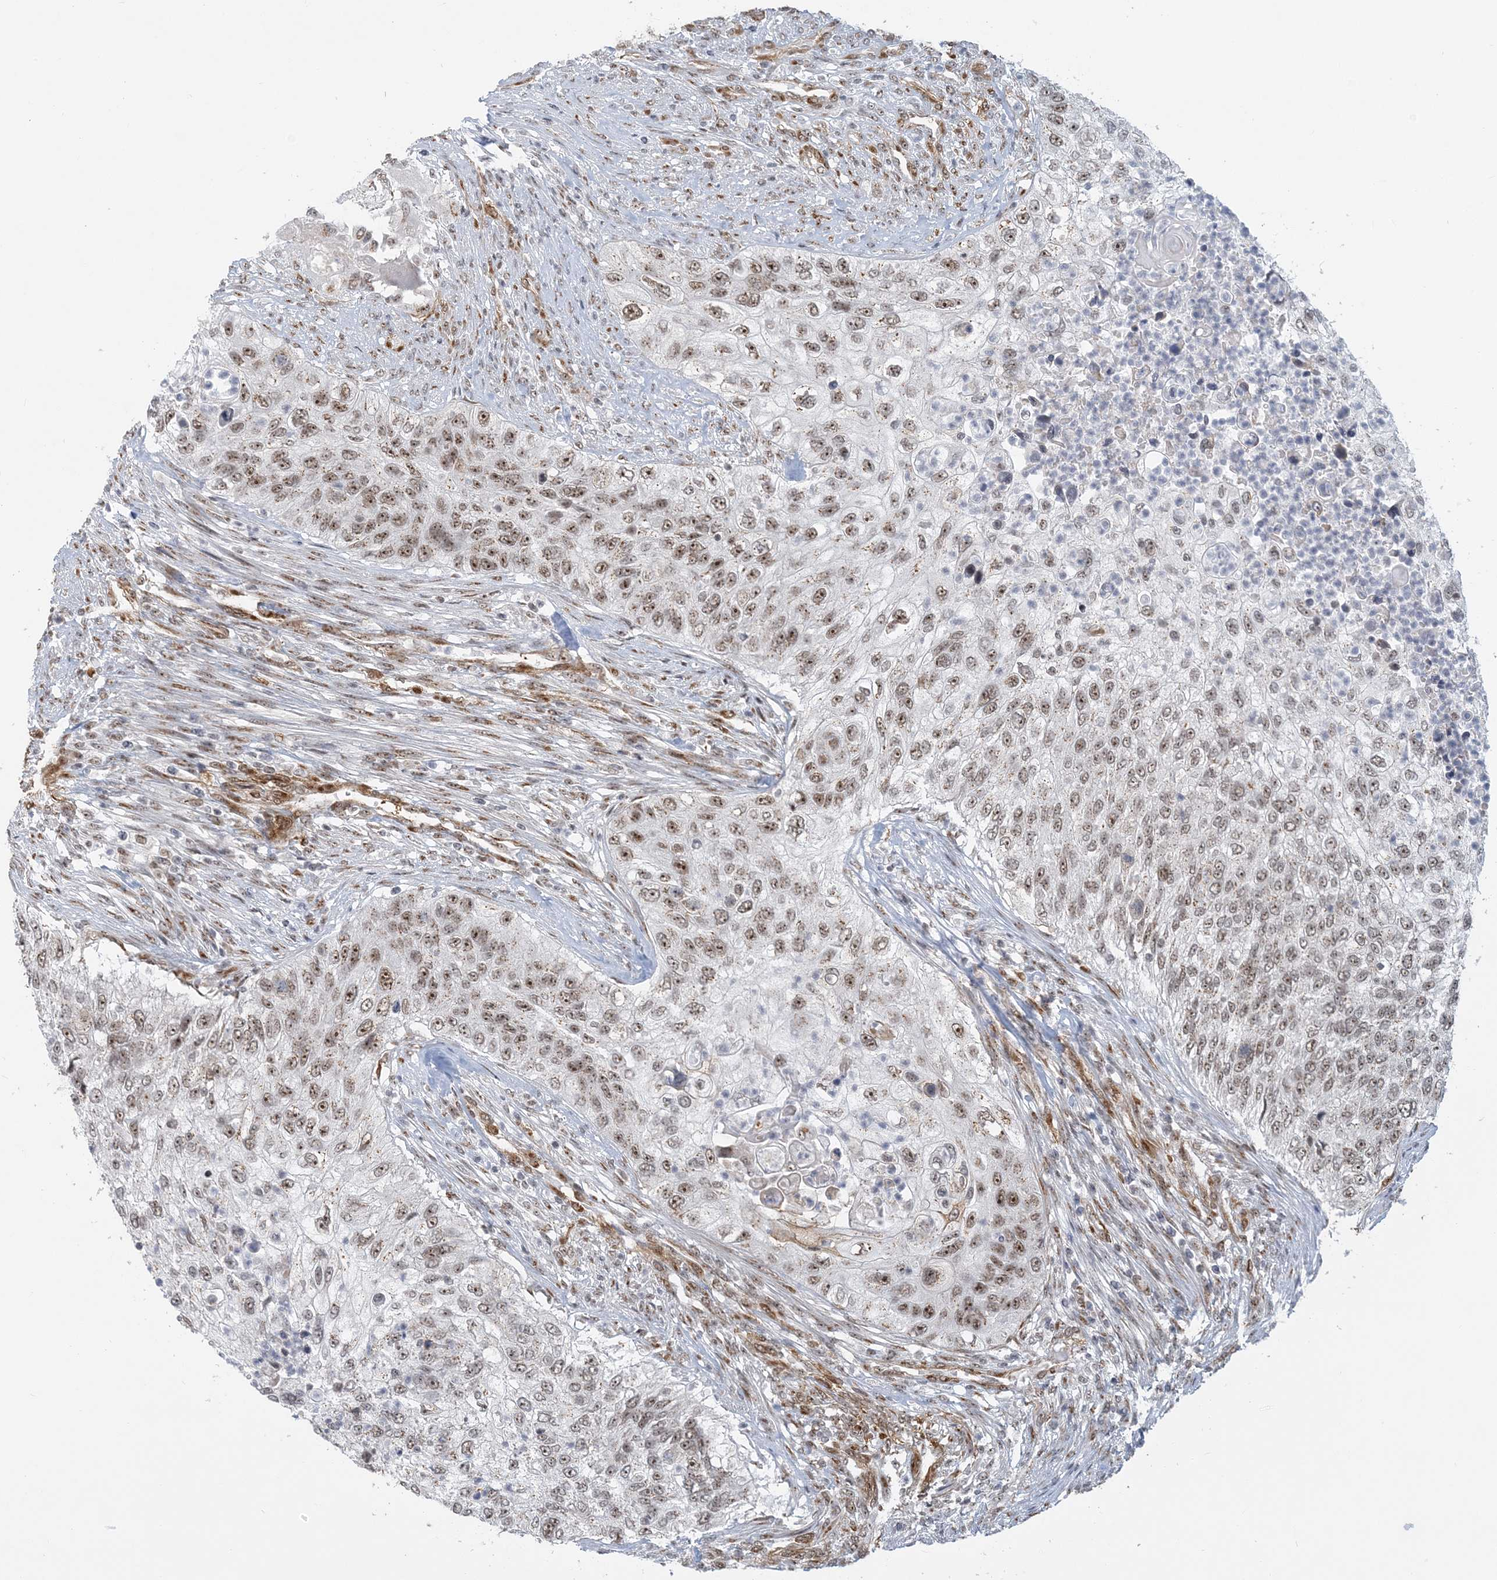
{"staining": {"intensity": "moderate", "quantity": ">75%", "location": "nuclear"}, "tissue": "urothelial cancer", "cell_type": "Tumor cells", "image_type": "cancer", "snomed": [{"axis": "morphology", "description": "Urothelial carcinoma, High grade"}, {"axis": "topography", "description": "Urinary bladder"}], "caption": "Immunohistochemistry (IHC) photomicrograph of neoplastic tissue: human urothelial cancer stained using immunohistochemistry exhibits medium levels of moderate protein expression localized specifically in the nuclear of tumor cells, appearing as a nuclear brown color.", "gene": "PLRG1", "patient": {"sex": "female", "age": 60}}